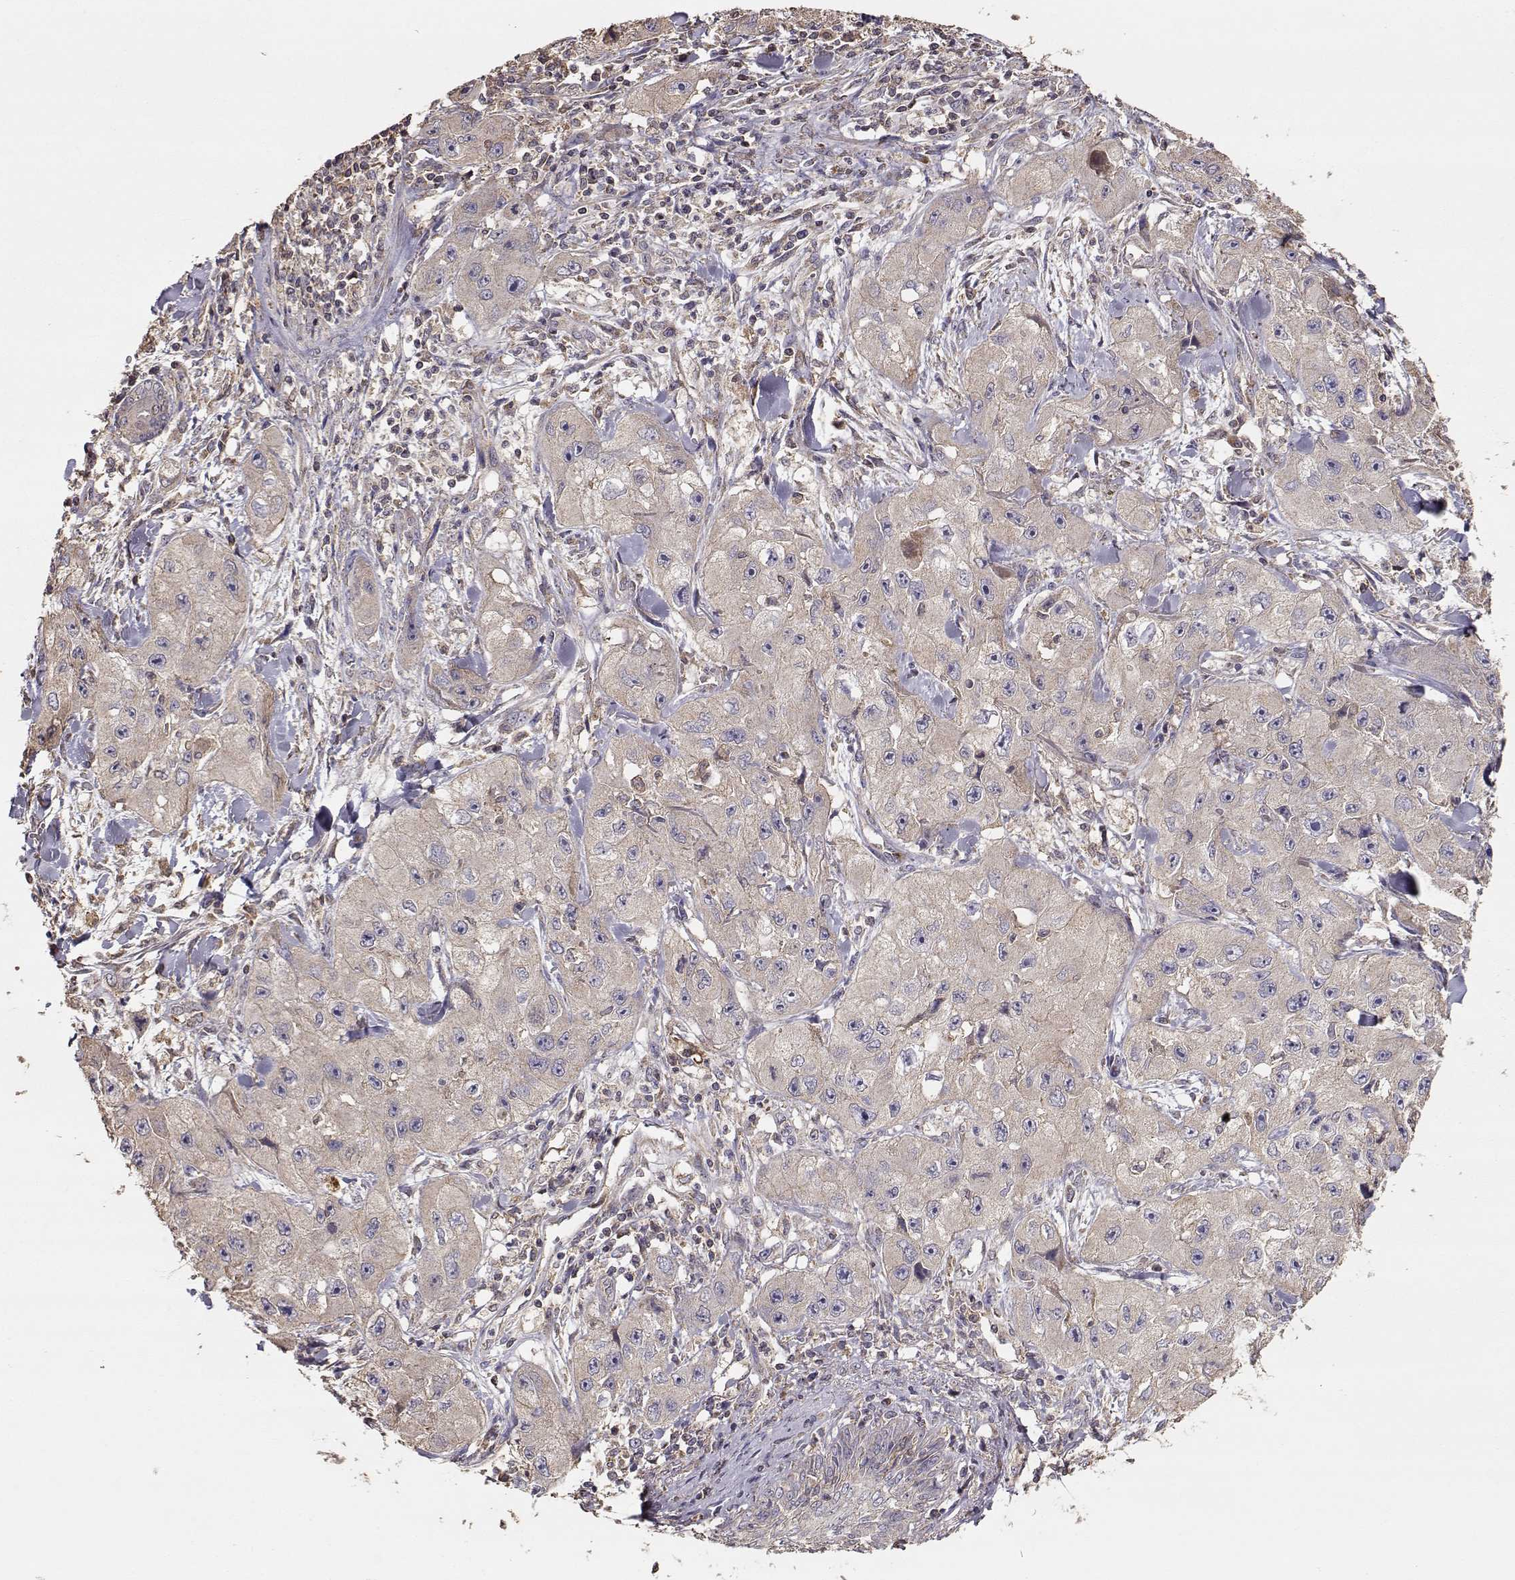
{"staining": {"intensity": "weak", "quantity": ">75%", "location": "cytoplasmic/membranous"}, "tissue": "skin cancer", "cell_type": "Tumor cells", "image_type": "cancer", "snomed": [{"axis": "morphology", "description": "Squamous cell carcinoma, NOS"}, {"axis": "topography", "description": "Skin"}, {"axis": "topography", "description": "Subcutis"}], "caption": "Immunohistochemistry (IHC) of skin squamous cell carcinoma reveals low levels of weak cytoplasmic/membranous positivity in about >75% of tumor cells.", "gene": "TARS3", "patient": {"sex": "male", "age": 73}}